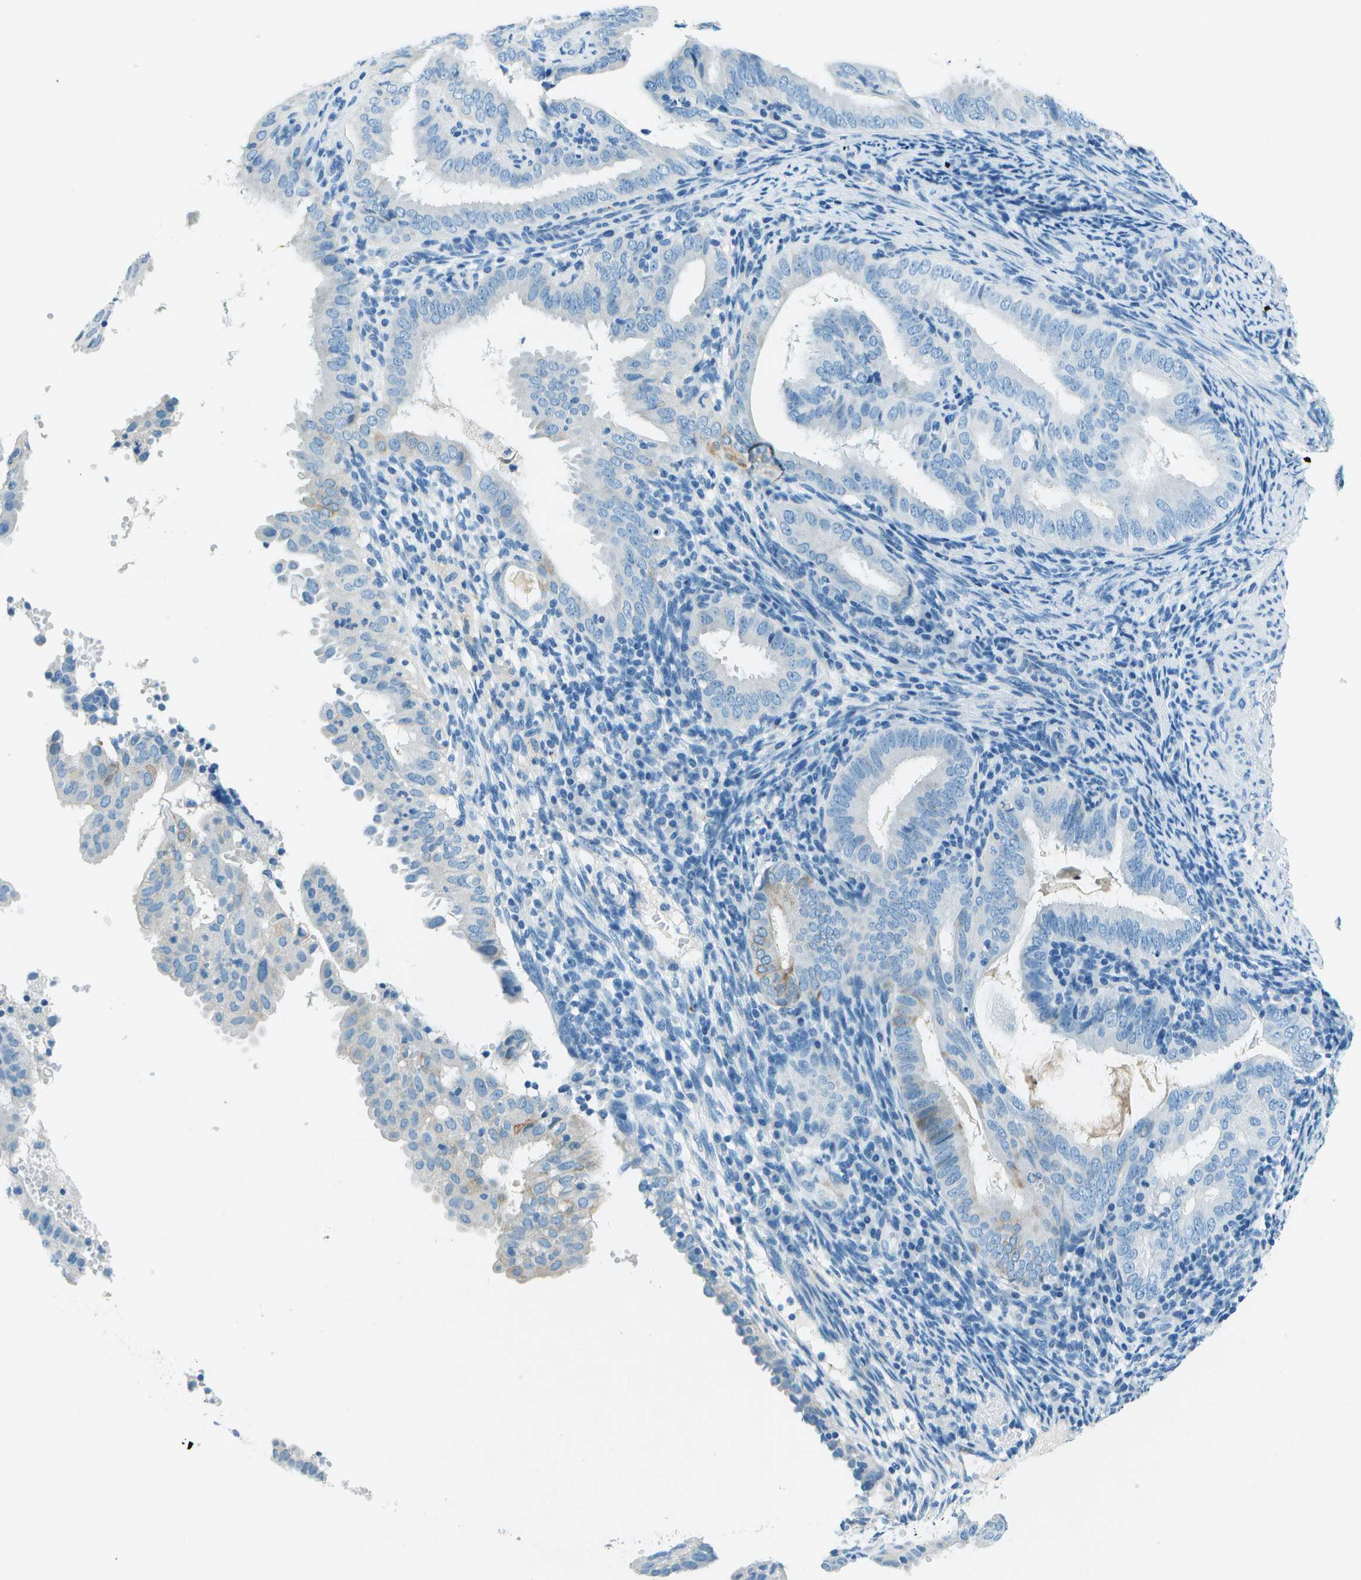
{"staining": {"intensity": "moderate", "quantity": "<25%", "location": "cytoplasmic/membranous"}, "tissue": "endometrial cancer", "cell_type": "Tumor cells", "image_type": "cancer", "snomed": [{"axis": "morphology", "description": "Adenocarcinoma, NOS"}, {"axis": "topography", "description": "Endometrium"}], "caption": "Moderate cytoplasmic/membranous protein positivity is appreciated in approximately <25% of tumor cells in endometrial adenocarcinoma.", "gene": "SLC16A10", "patient": {"sex": "female", "age": 58}}